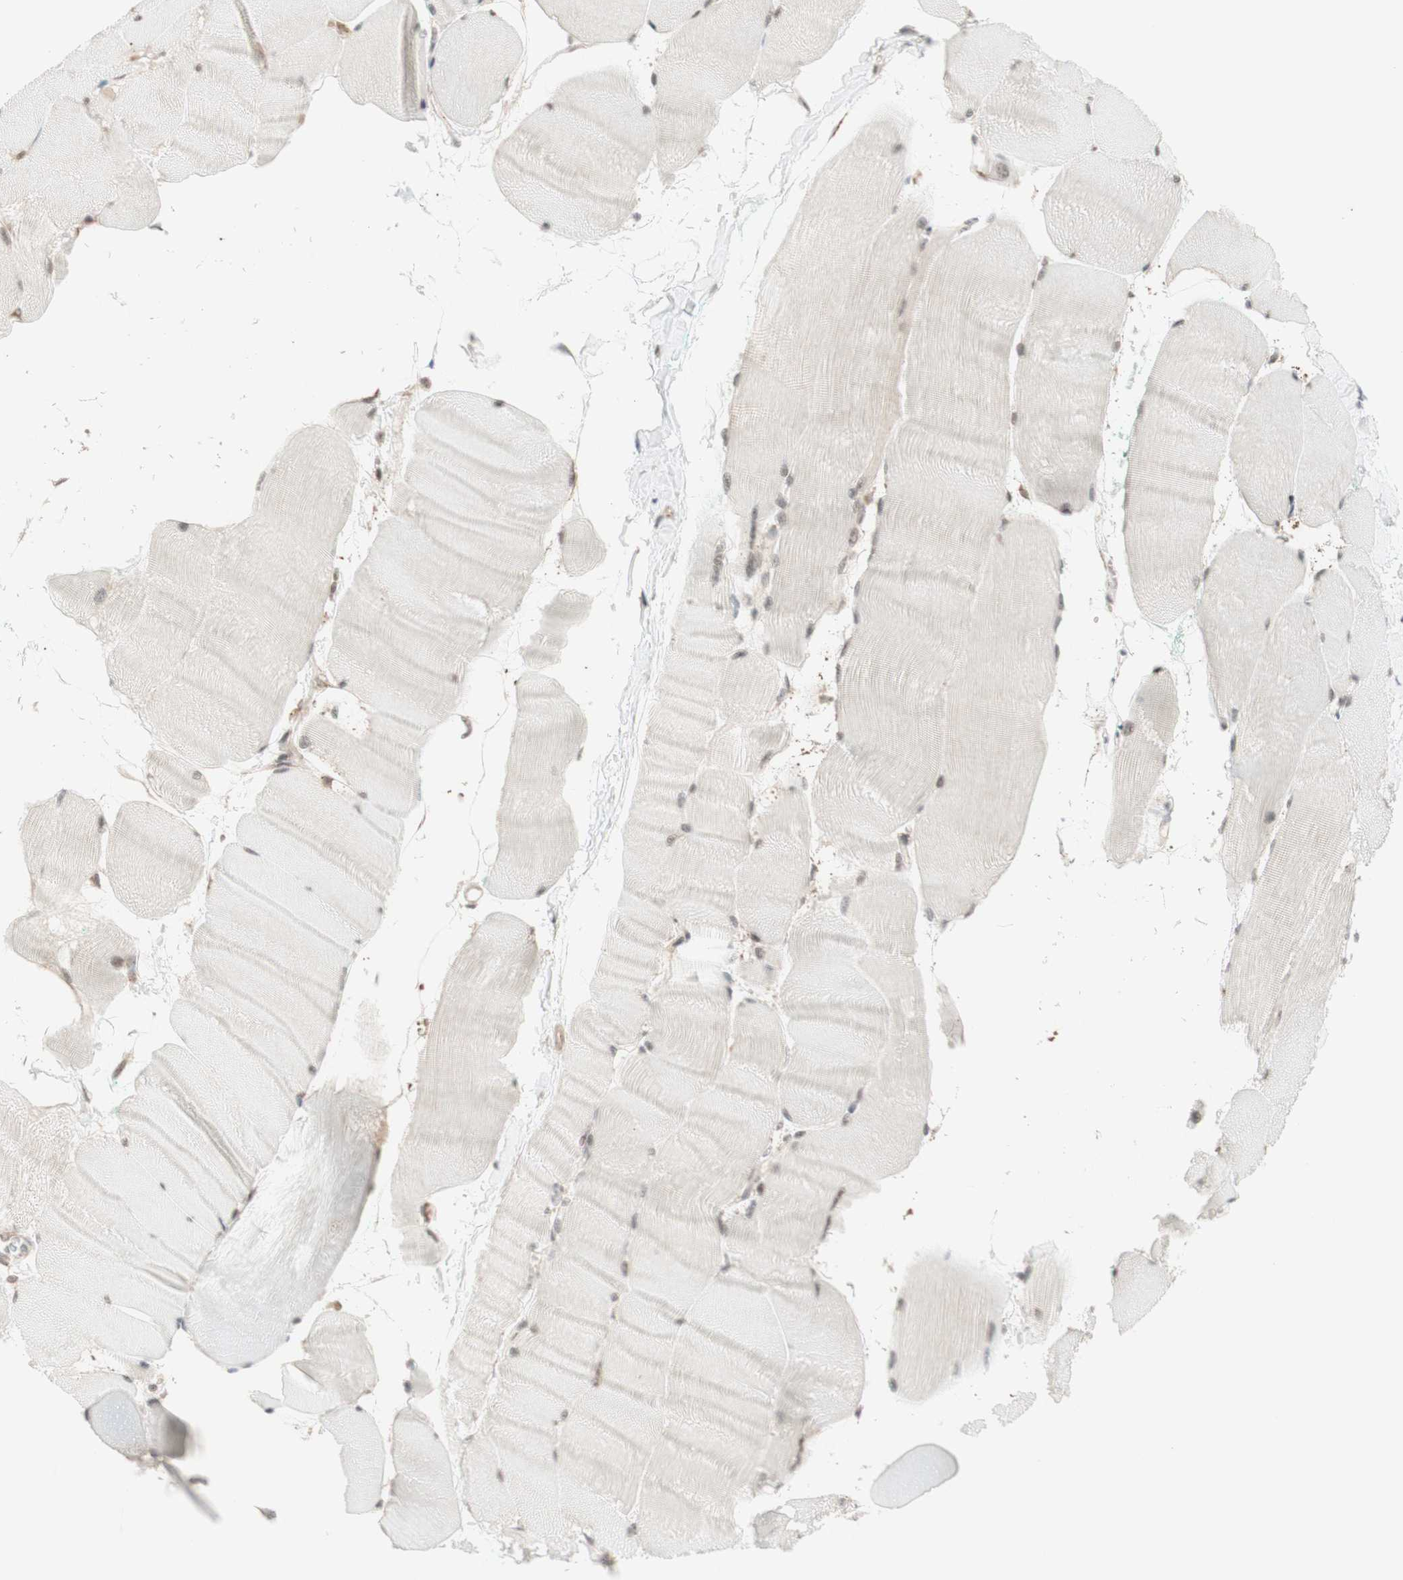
{"staining": {"intensity": "weak", "quantity": ">75%", "location": "cytoplasmic/membranous"}, "tissue": "skeletal muscle", "cell_type": "Myocytes", "image_type": "normal", "snomed": [{"axis": "morphology", "description": "Normal tissue, NOS"}, {"axis": "morphology", "description": "Squamous cell carcinoma, NOS"}, {"axis": "topography", "description": "Skeletal muscle"}], "caption": "Myocytes exhibit low levels of weak cytoplasmic/membranous expression in about >75% of cells in normal human skeletal muscle.", "gene": "CYLD", "patient": {"sex": "male", "age": 51}}